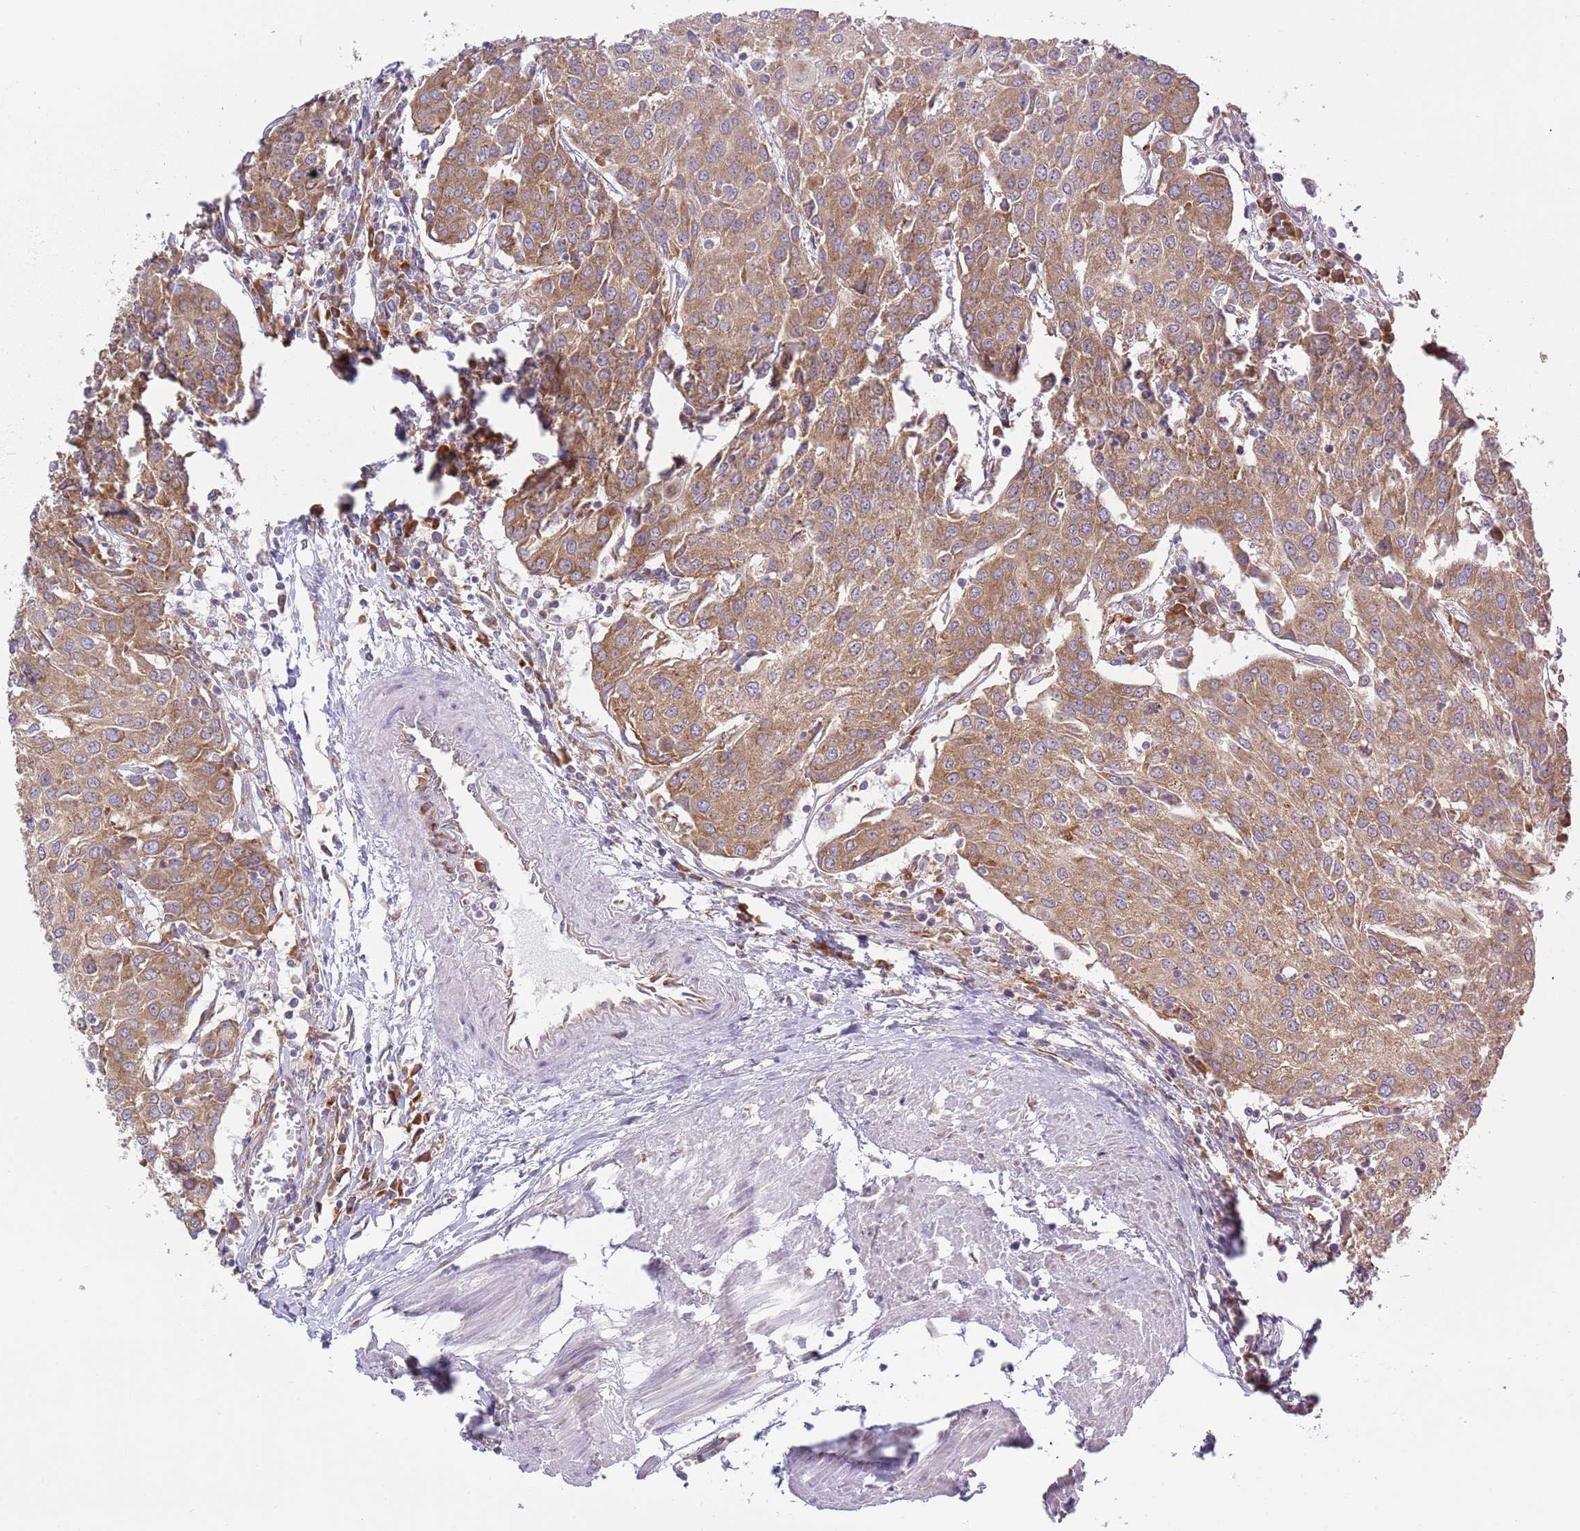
{"staining": {"intensity": "moderate", "quantity": ">75%", "location": "cytoplasmic/membranous"}, "tissue": "urothelial cancer", "cell_type": "Tumor cells", "image_type": "cancer", "snomed": [{"axis": "morphology", "description": "Urothelial carcinoma, High grade"}, {"axis": "topography", "description": "Urinary bladder"}], "caption": "Approximately >75% of tumor cells in human urothelial carcinoma (high-grade) demonstrate moderate cytoplasmic/membranous protein staining as visualized by brown immunohistochemical staining.", "gene": "RPL17-C18orf32", "patient": {"sex": "female", "age": 85}}